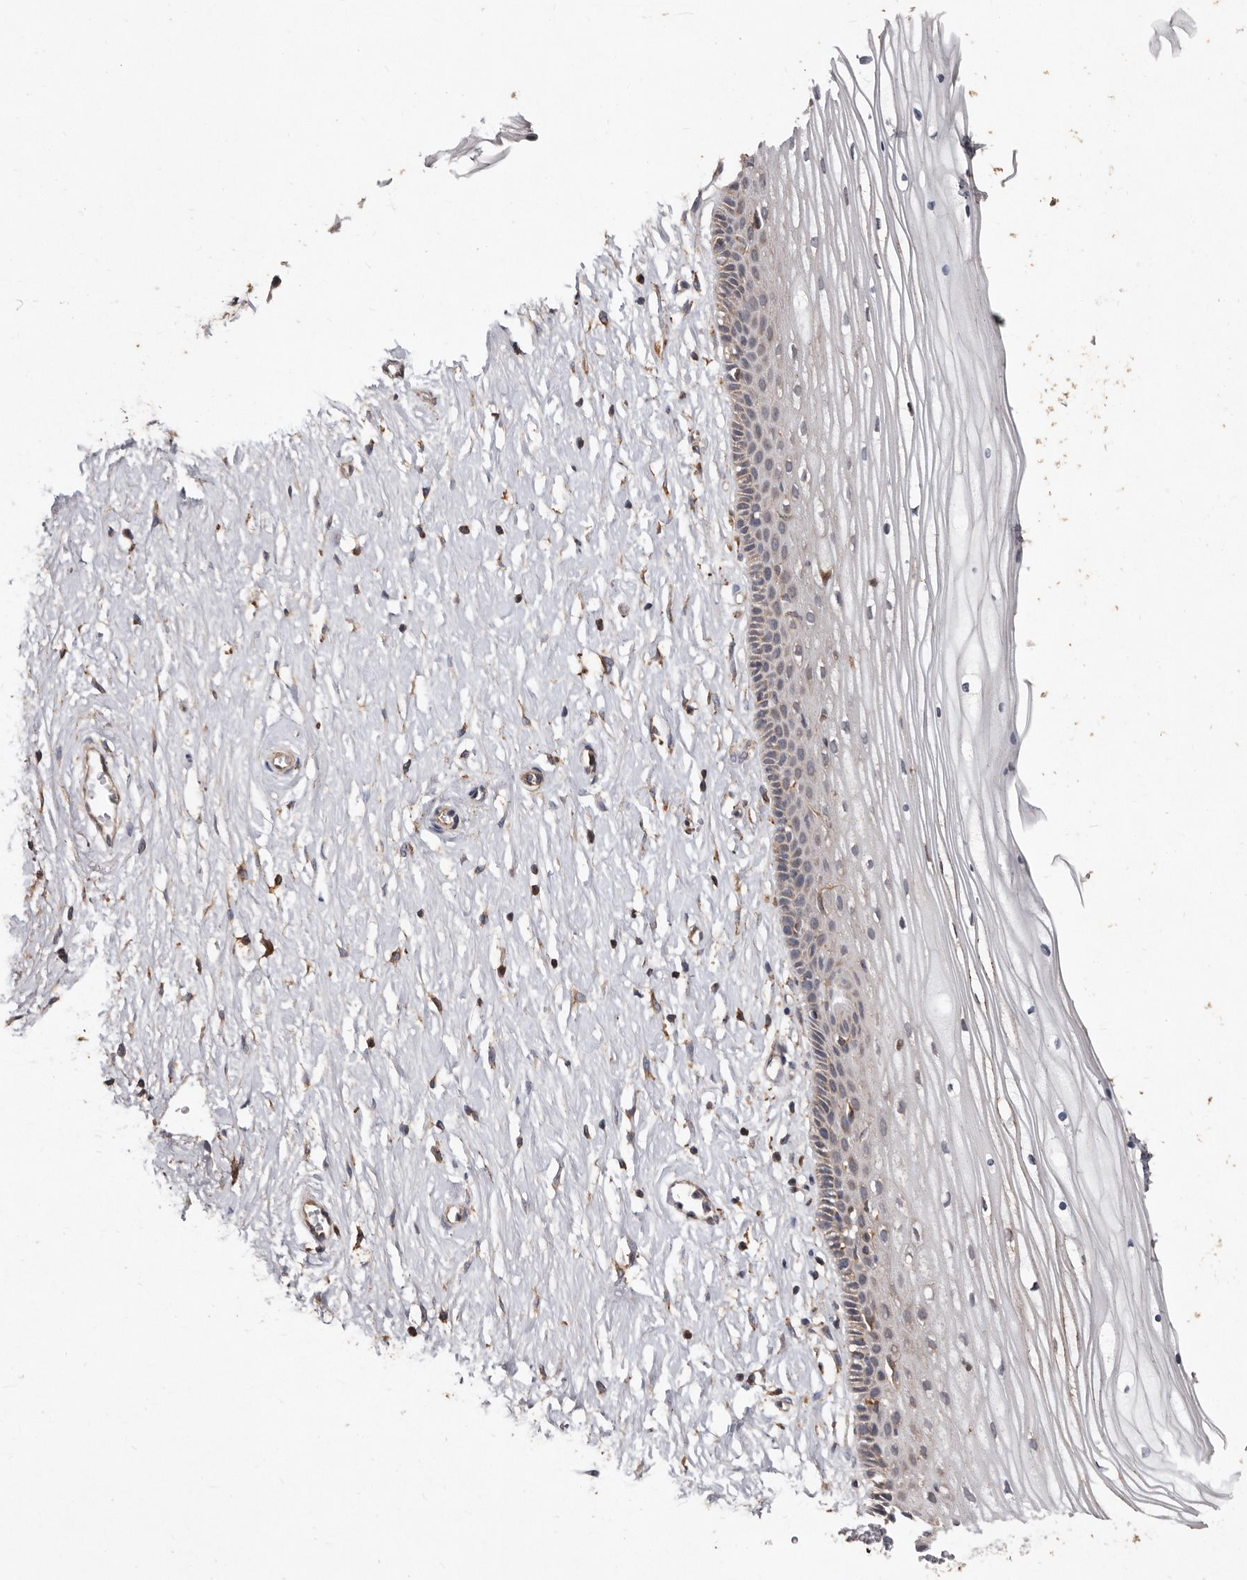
{"staining": {"intensity": "moderate", "quantity": "25%-75%", "location": "cytoplasmic/membranous"}, "tissue": "vagina", "cell_type": "Squamous epithelial cells", "image_type": "normal", "snomed": [{"axis": "morphology", "description": "Normal tissue, NOS"}, {"axis": "topography", "description": "Vagina"}, {"axis": "topography", "description": "Cervix"}], "caption": "A high-resolution photomicrograph shows immunohistochemistry (IHC) staining of benign vagina, which shows moderate cytoplasmic/membranous staining in approximately 25%-75% of squamous epithelial cells.", "gene": "OSGIN2", "patient": {"sex": "female", "age": 40}}